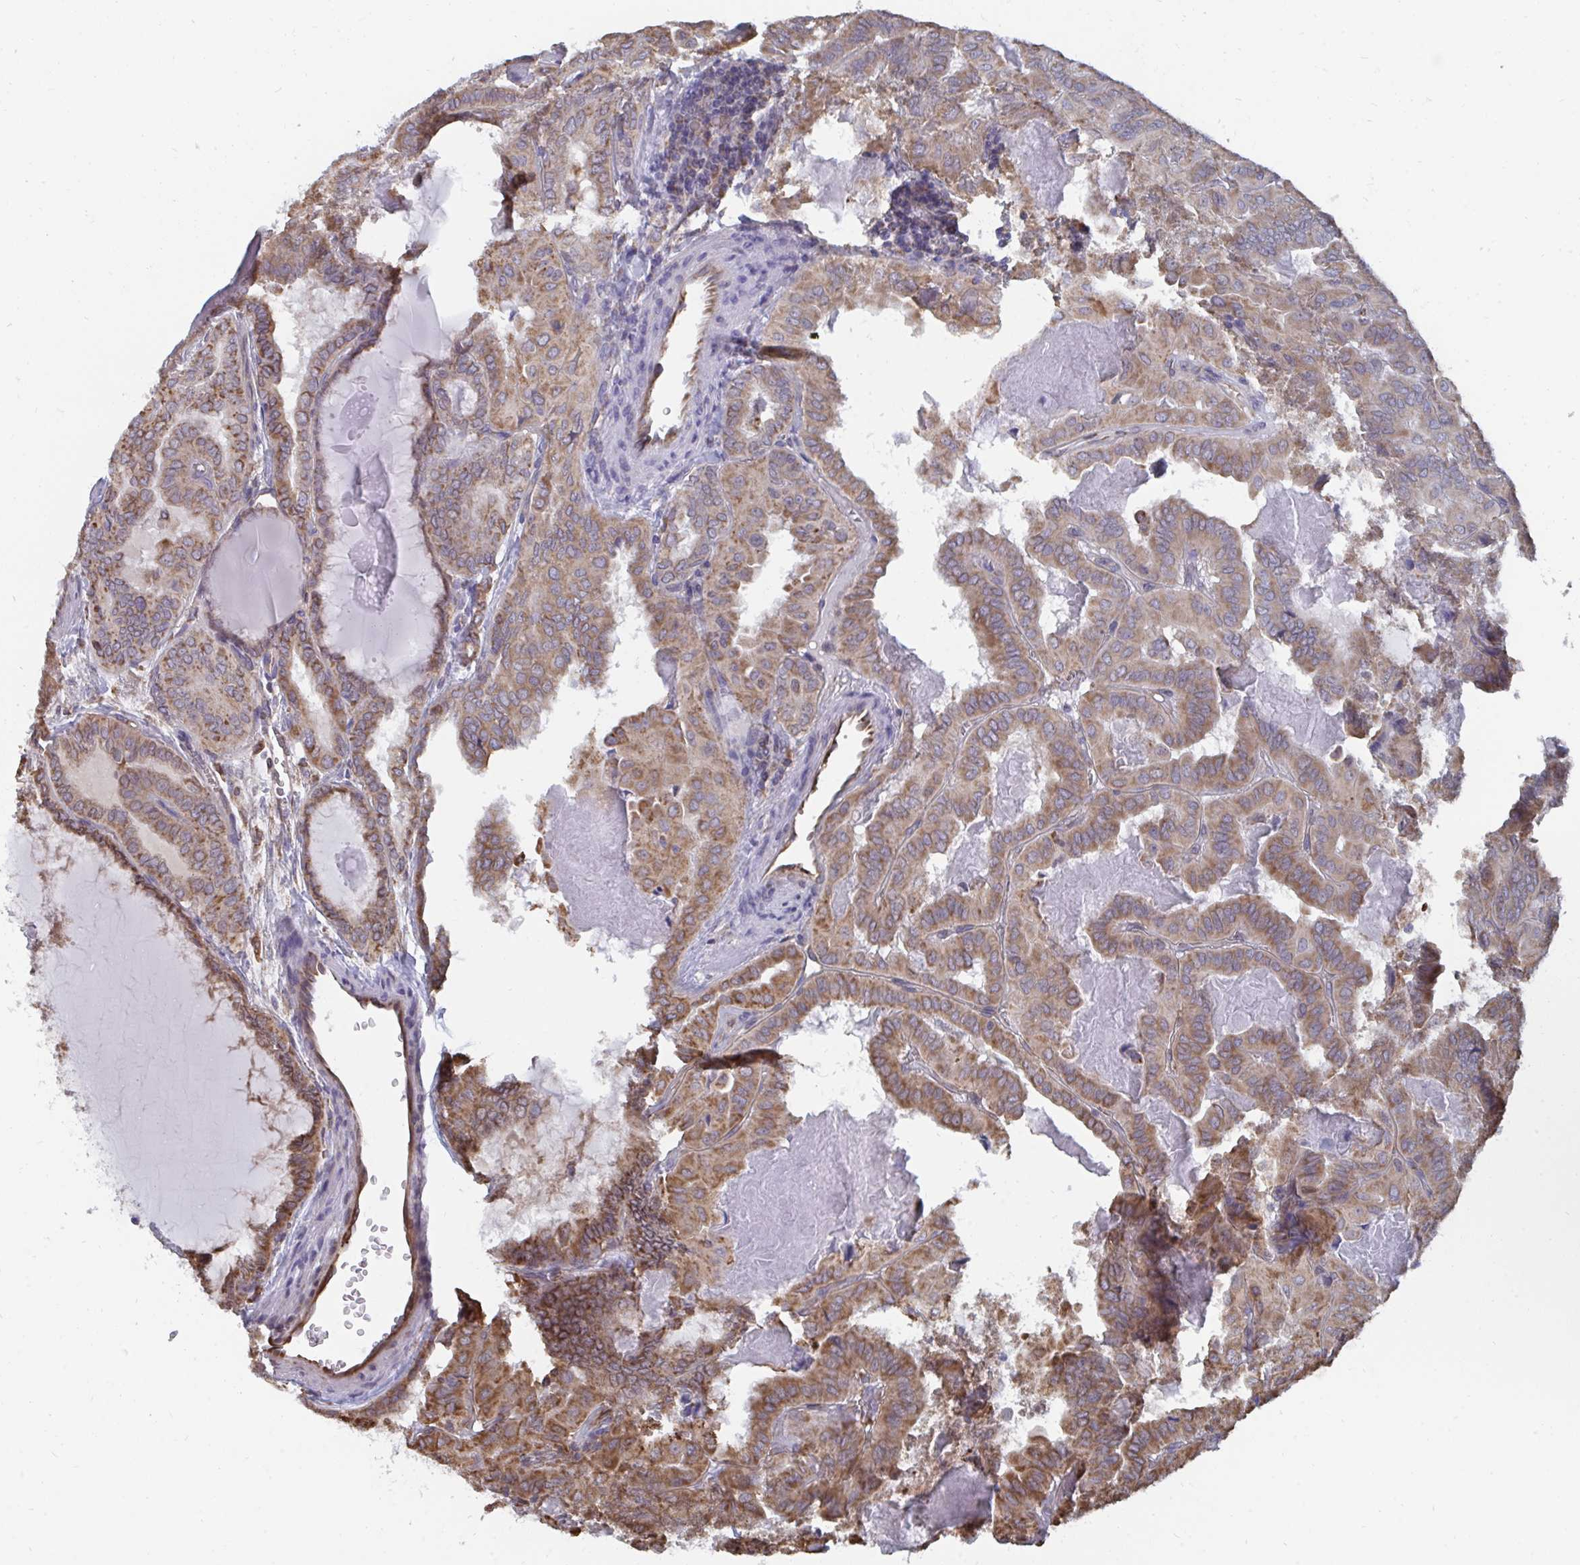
{"staining": {"intensity": "moderate", "quantity": ">75%", "location": "cytoplasmic/membranous"}, "tissue": "thyroid cancer", "cell_type": "Tumor cells", "image_type": "cancer", "snomed": [{"axis": "morphology", "description": "Papillary adenocarcinoma, NOS"}, {"axis": "topography", "description": "Thyroid gland"}], "caption": "Thyroid papillary adenocarcinoma was stained to show a protein in brown. There is medium levels of moderate cytoplasmic/membranous positivity in about >75% of tumor cells.", "gene": "ELAVL1", "patient": {"sex": "female", "age": 46}}